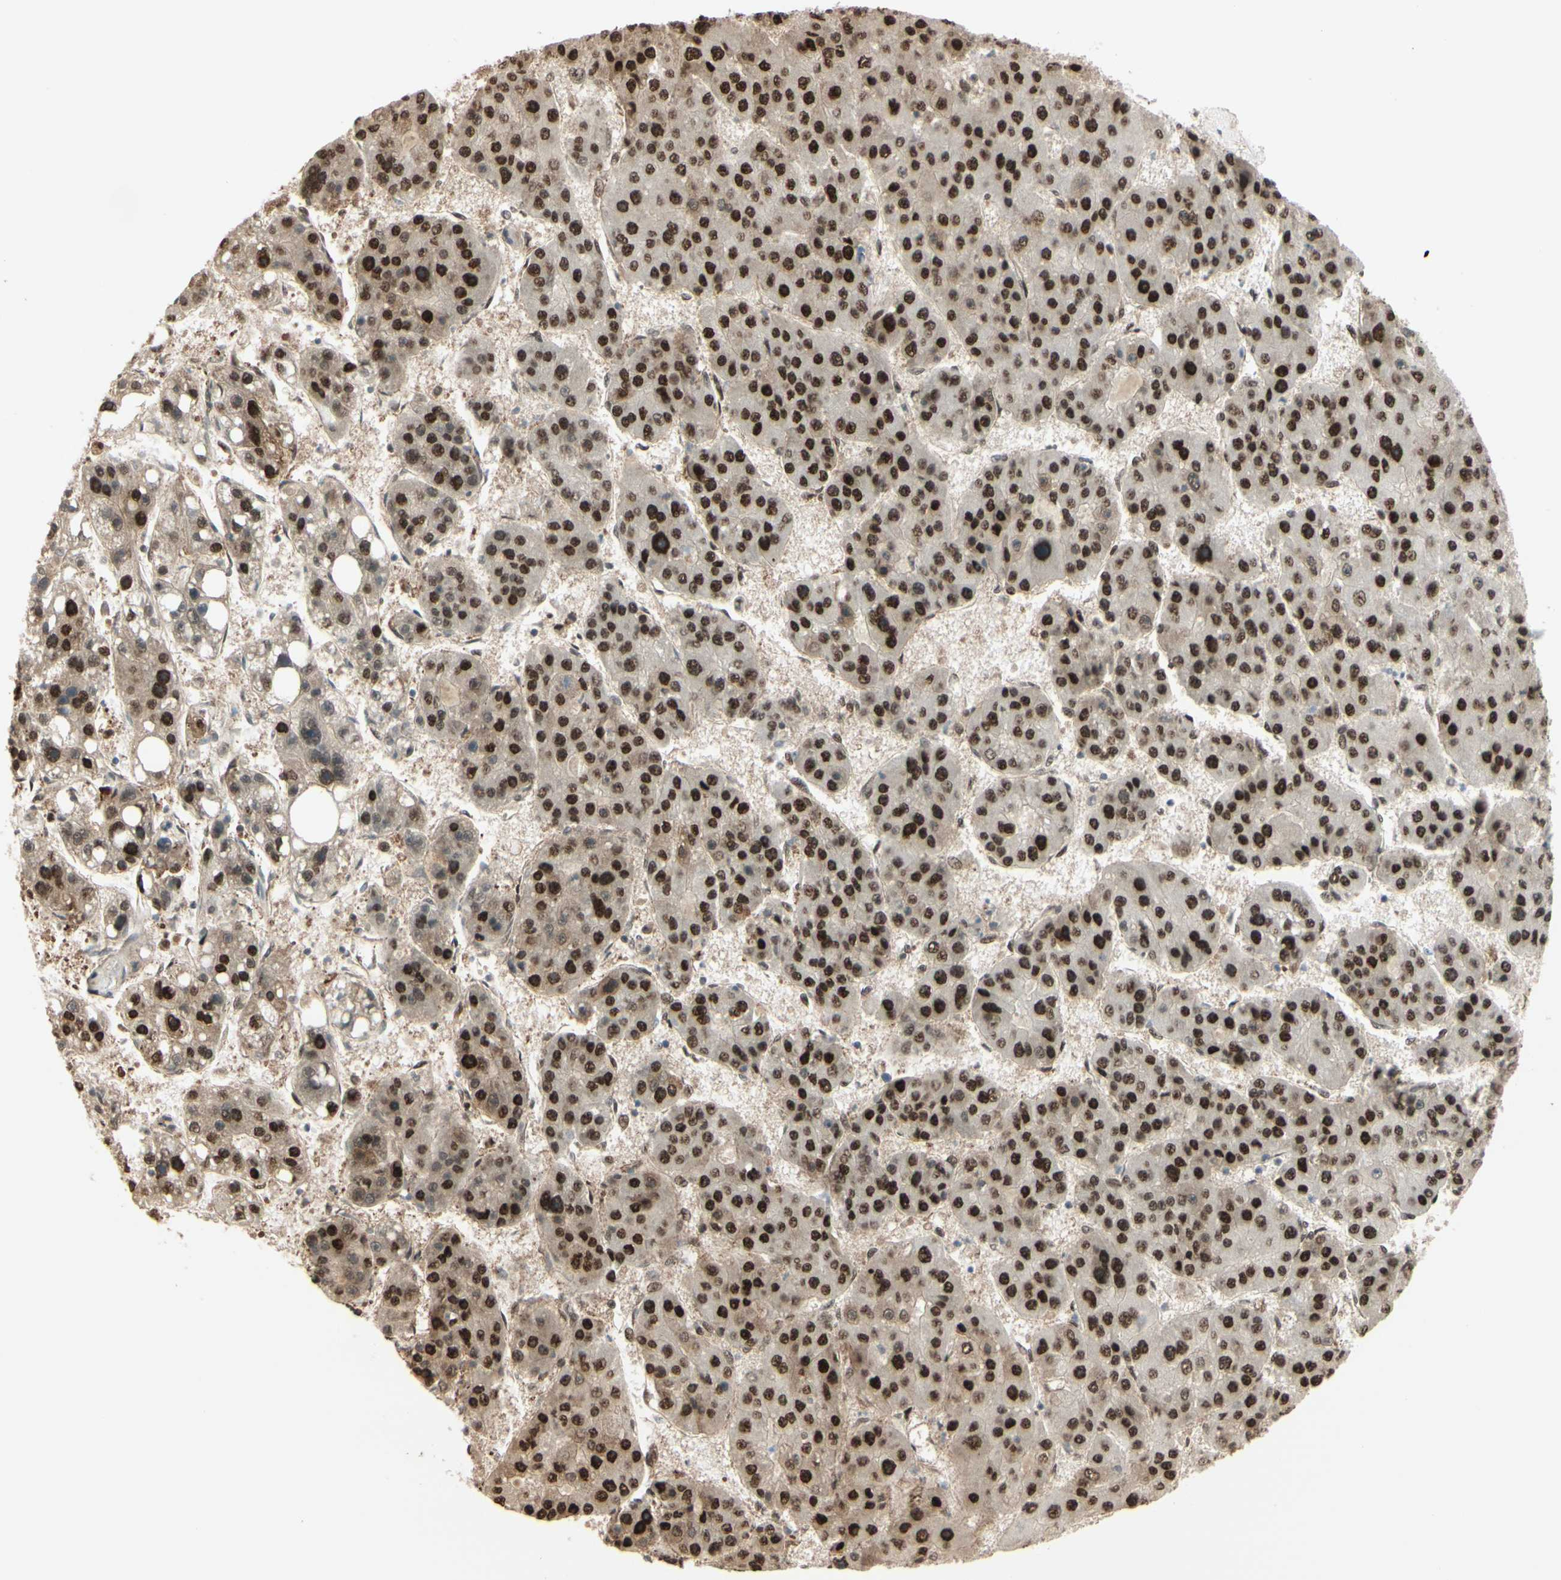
{"staining": {"intensity": "strong", "quantity": ">75%", "location": "nuclear"}, "tissue": "liver cancer", "cell_type": "Tumor cells", "image_type": "cancer", "snomed": [{"axis": "morphology", "description": "Carcinoma, Hepatocellular, NOS"}, {"axis": "topography", "description": "Liver"}], "caption": "IHC of human hepatocellular carcinoma (liver) reveals high levels of strong nuclear positivity in about >75% of tumor cells.", "gene": "HSF1", "patient": {"sex": "female", "age": 61}}